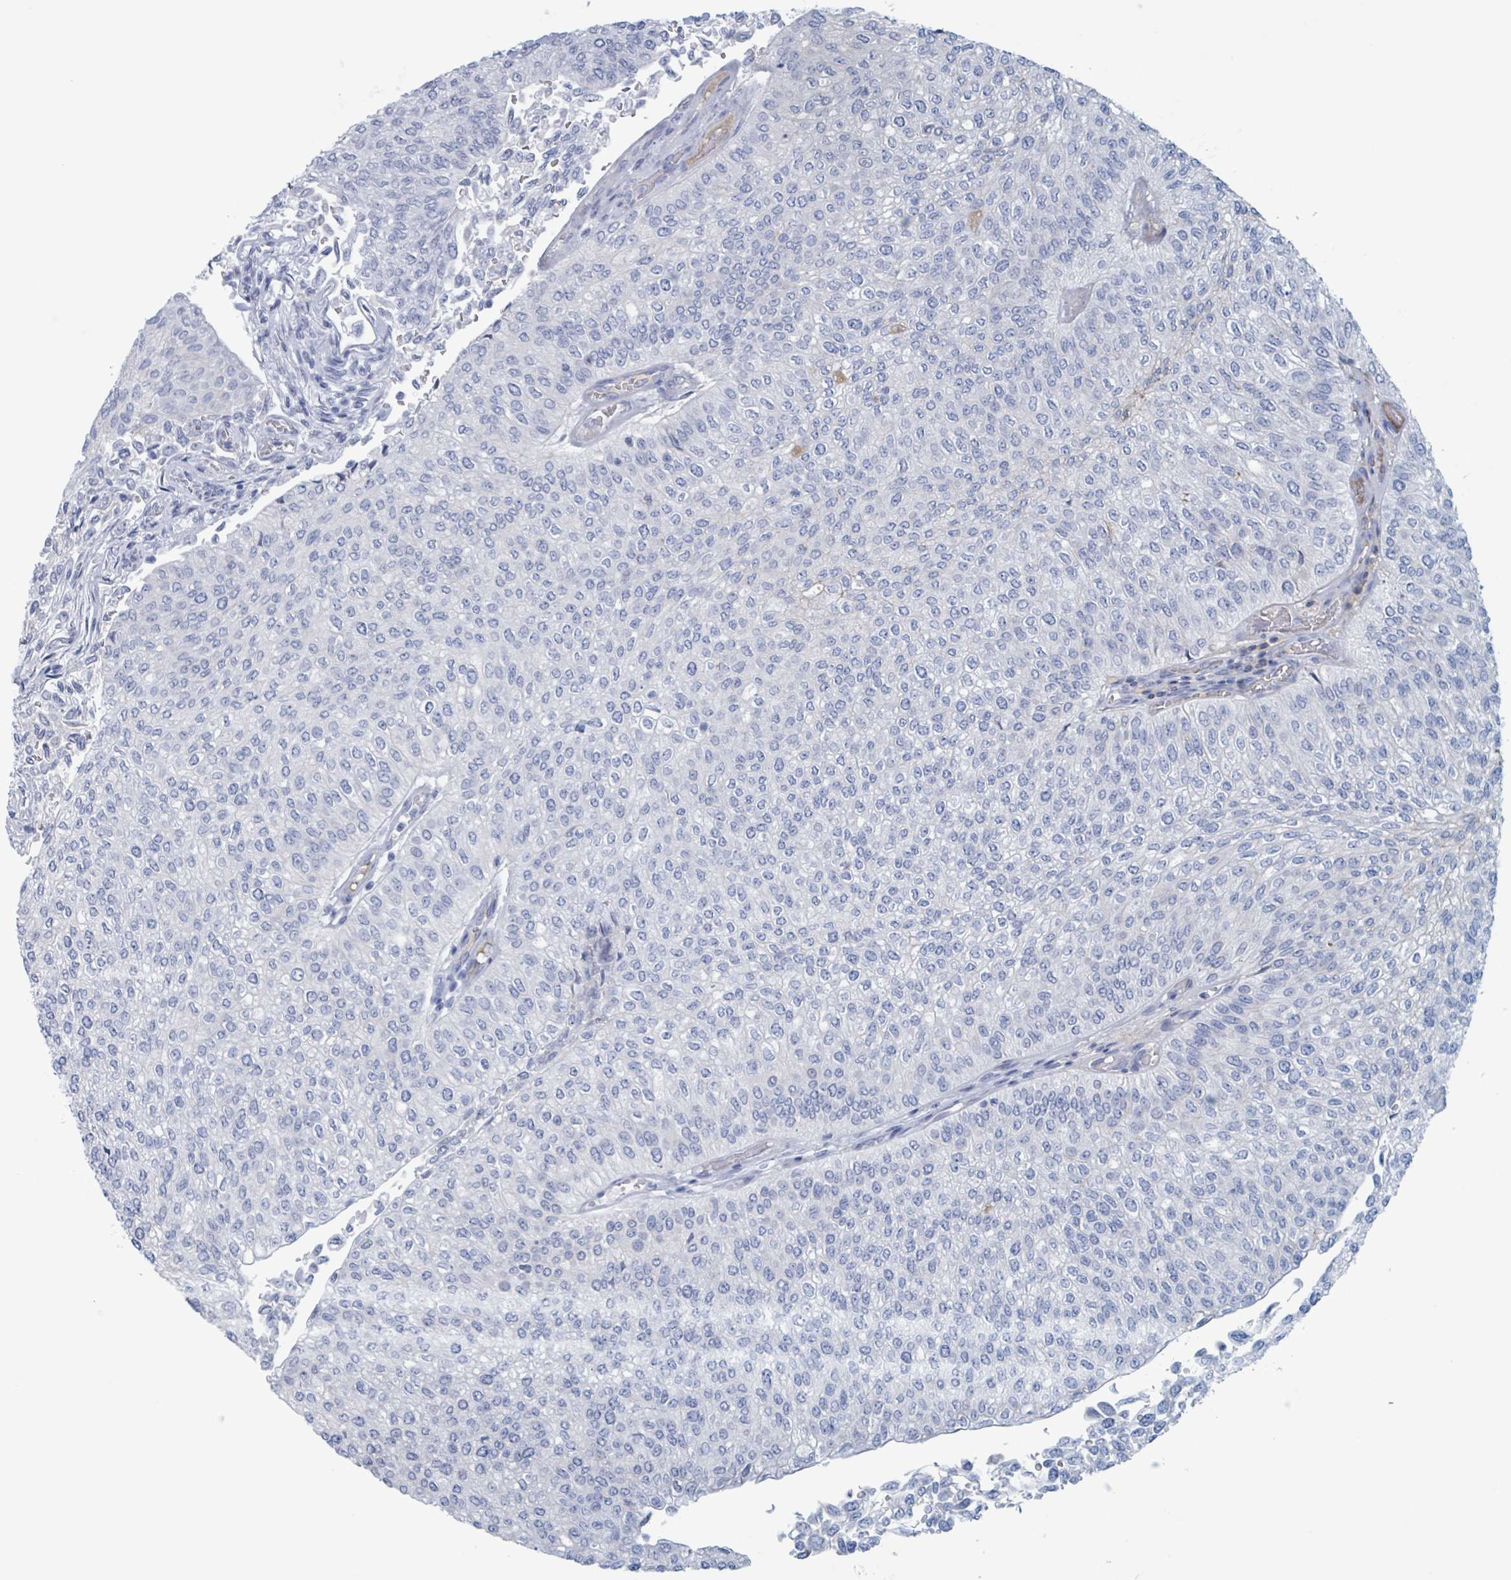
{"staining": {"intensity": "negative", "quantity": "none", "location": "none"}, "tissue": "urothelial cancer", "cell_type": "Tumor cells", "image_type": "cancer", "snomed": [{"axis": "morphology", "description": "Urothelial carcinoma, NOS"}, {"axis": "topography", "description": "Urinary bladder"}], "caption": "Immunohistochemistry (IHC) photomicrograph of human urothelial cancer stained for a protein (brown), which displays no positivity in tumor cells.", "gene": "KLK4", "patient": {"sex": "male", "age": 59}}